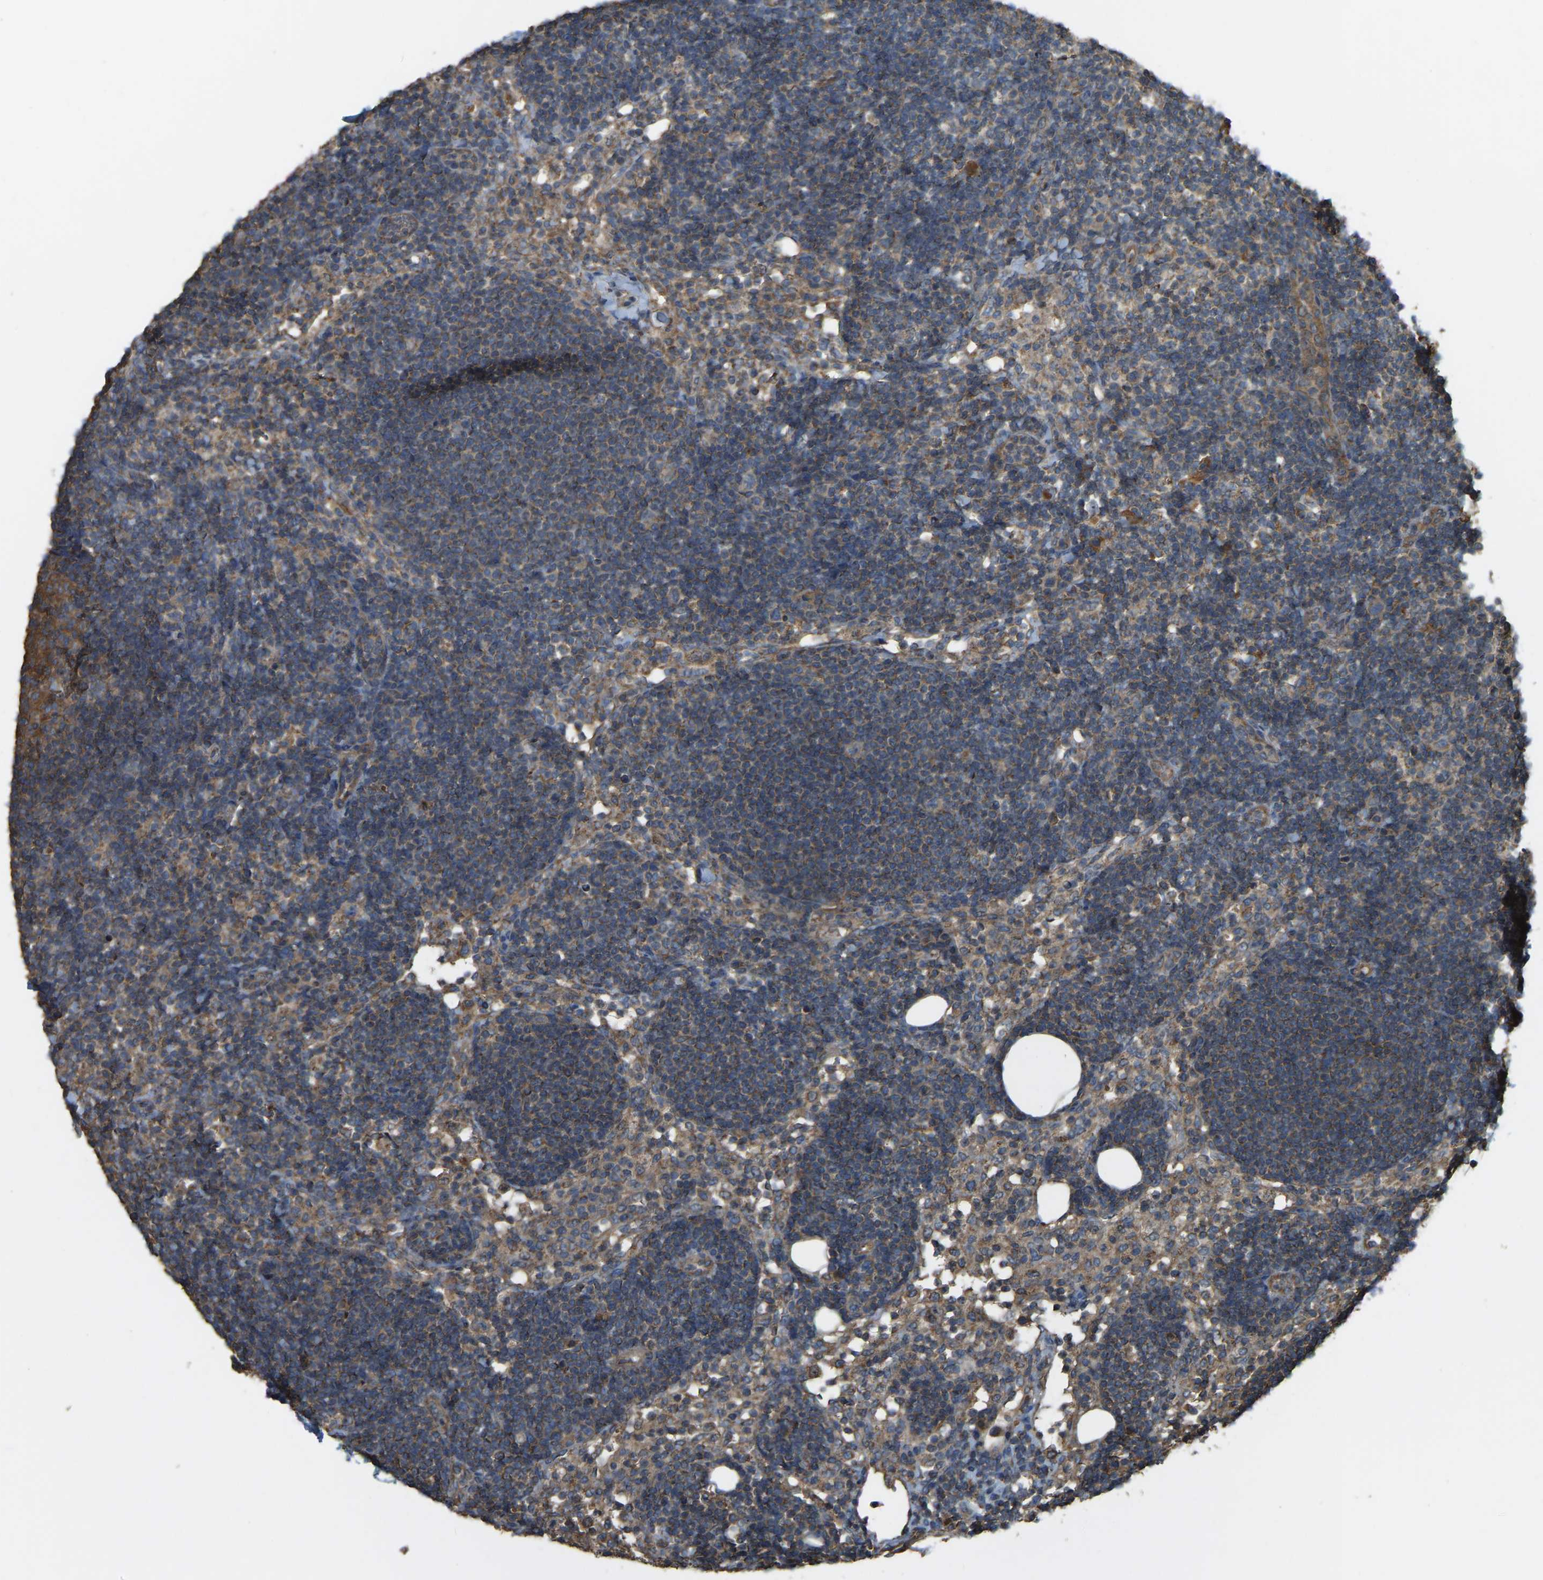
{"staining": {"intensity": "moderate", "quantity": ">75%", "location": "cytoplasmic/membranous"}, "tissue": "lymph node", "cell_type": "Germinal center cells", "image_type": "normal", "snomed": [{"axis": "morphology", "description": "Normal tissue, NOS"}, {"axis": "morphology", "description": "Carcinoid, malignant, NOS"}, {"axis": "topography", "description": "Lymph node"}], "caption": "A brown stain labels moderate cytoplasmic/membranous positivity of a protein in germinal center cells of benign human lymph node.", "gene": "GNG2", "patient": {"sex": "male", "age": 47}}